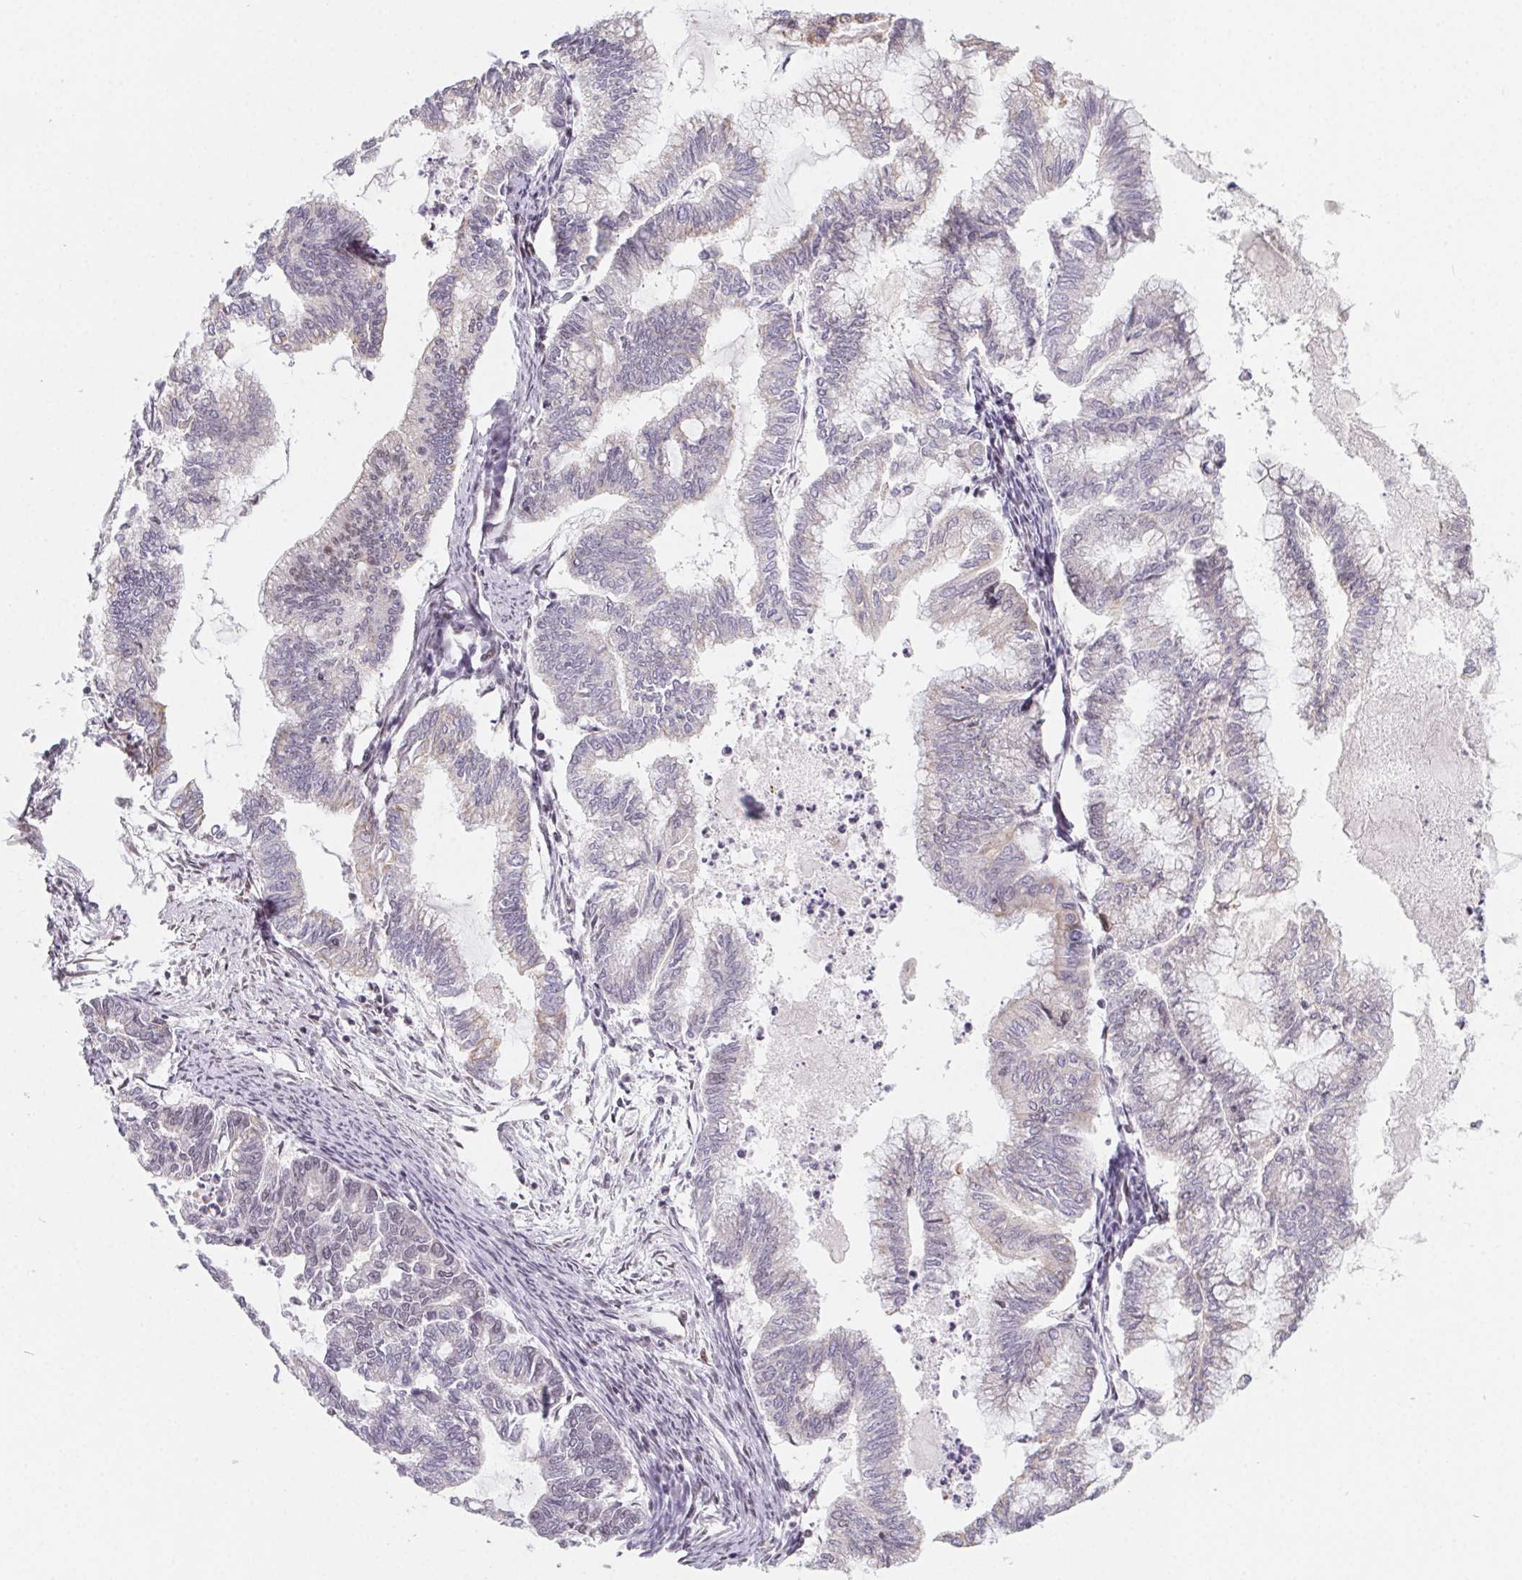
{"staining": {"intensity": "negative", "quantity": "none", "location": "none"}, "tissue": "endometrial cancer", "cell_type": "Tumor cells", "image_type": "cancer", "snomed": [{"axis": "morphology", "description": "Adenocarcinoma, NOS"}, {"axis": "topography", "description": "Endometrium"}], "caption": "The IHC histopathology image has no significant positivity in tumor cells of endometrial cancer (adenocarcinoma) tissue. (Brightfield microscopy of DAB immunohistochemistry (IHC) at high magnification).", "gene": "TCERG1", "patient": {"sex": "female", "age": 79}}